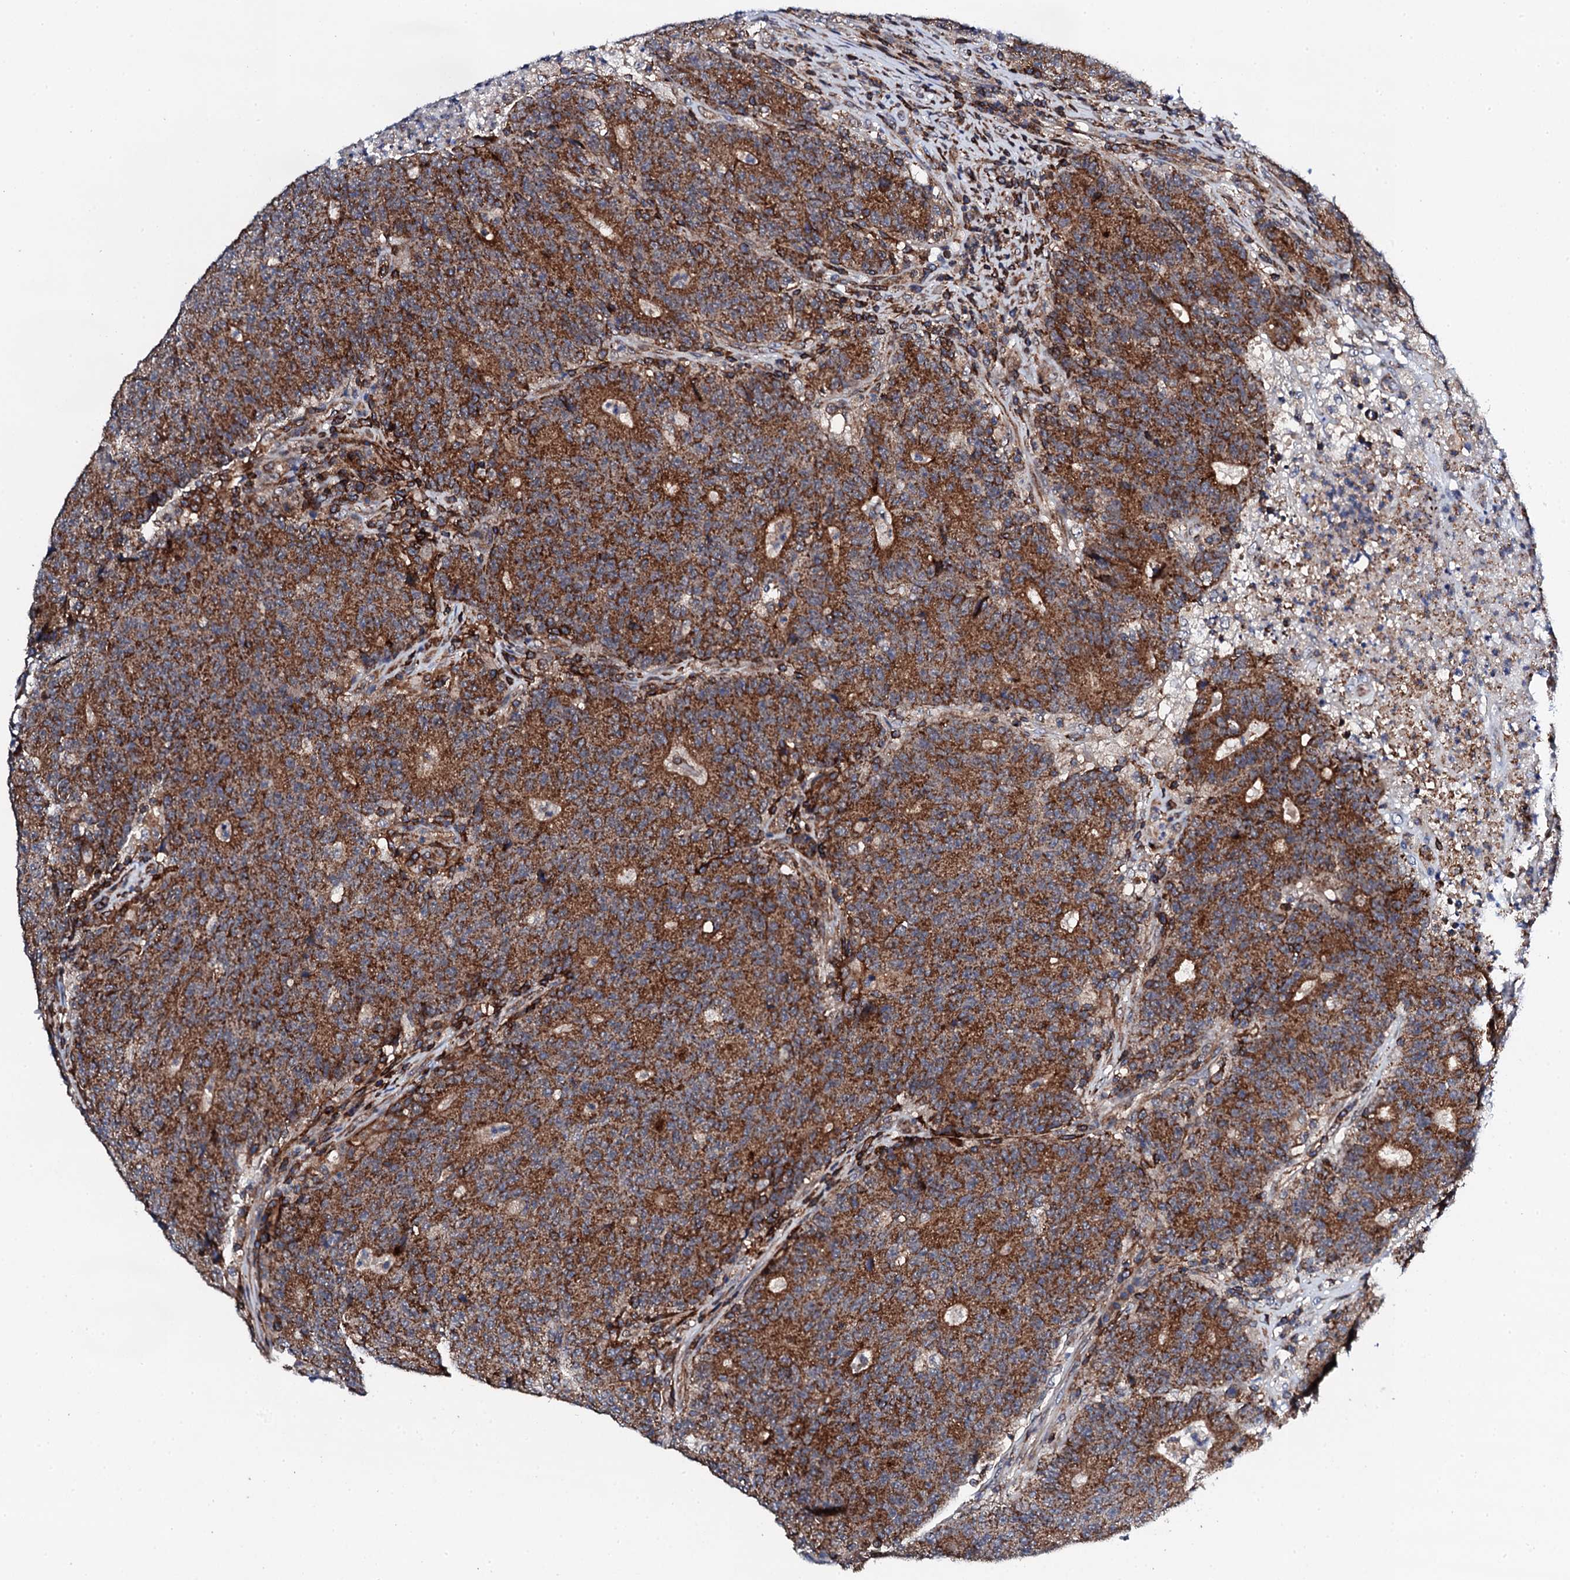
{"staining": {"intensity": "strong", "quantity": ">75%", "location": "cytoplasmic/membranous"}, "tissue": "colorectal cancer", "cell_type": "Tumor cells", "image_type": "cancer", "snomed": [{"axis": "morphology", "description": "Adenocarcinoma, NOS"}, {"axis": "topography", "description": "Colon"}], "caption": "Brown immunohistochemical staining in human colorectal adenocarcinoma shows strong cytoplasmic/membranous expression in approximately >75% of tumor cells. (DAB (3,3'-diaminobenzidine) IHC with brightfield microscopy, high magnification).", "gene": "COG4", "patient": {"sex": "female", "age": 75}}